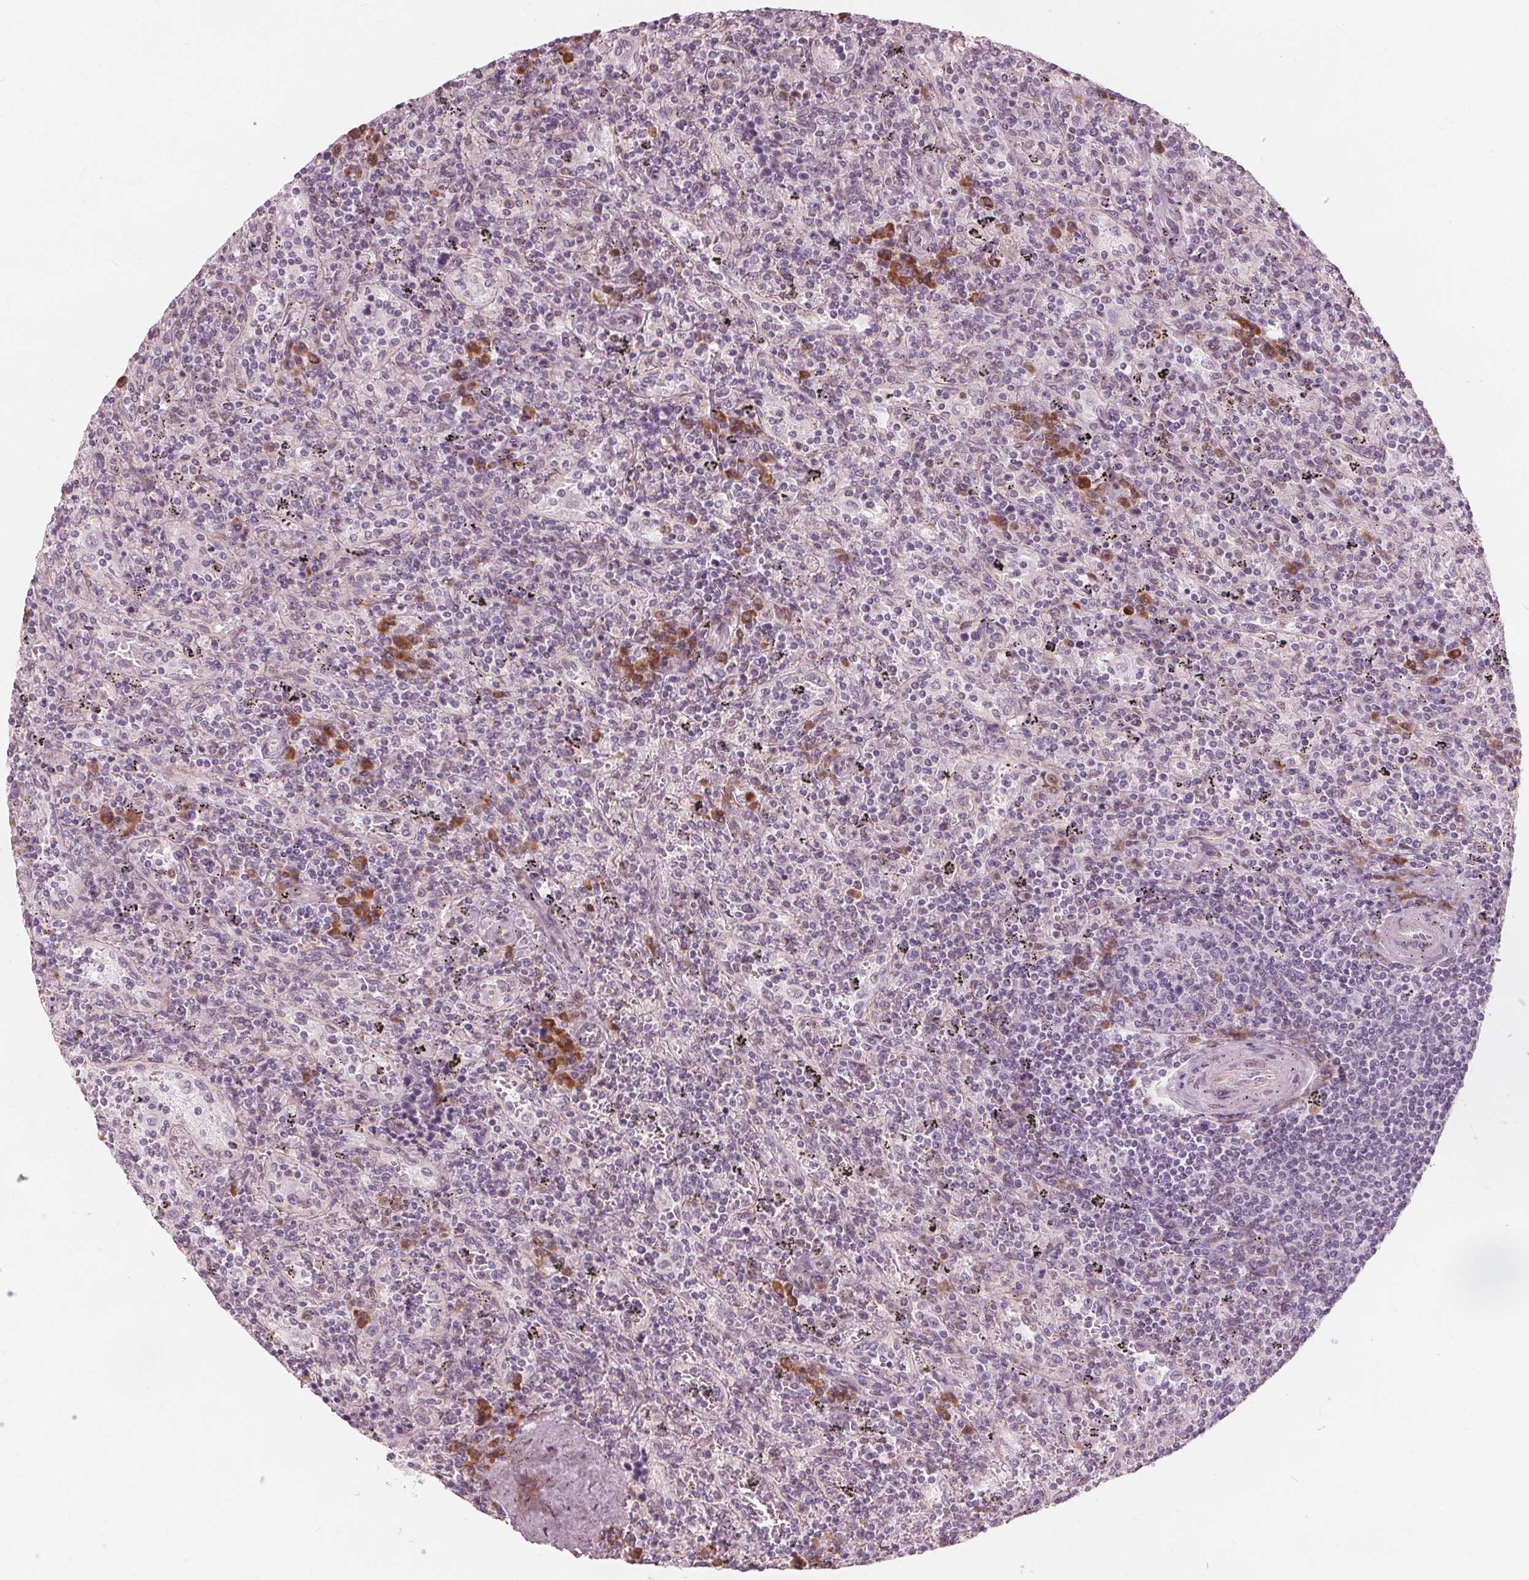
{"staining": {"intensity": "negative", "quantity": "none", "location": "none"}, "tissue": "lymphoma", "cell_type": "Tumor cells", "image_type": "cancer", "snomed": [{"axis": "morphology", "description": "Malignant lymphoma, non-Hodgkin's type, Low grade"}, {"axis": "topography", "description": "Spleen"}], "caption": "Immunohistochemistry (IHC) of human low-grade malignant lymphoma, non-Hodgkin's type demonstrates no positivity in tumor cells.", "gene": "BRSK1", "patient": {"sex": "male", "age": 62}}